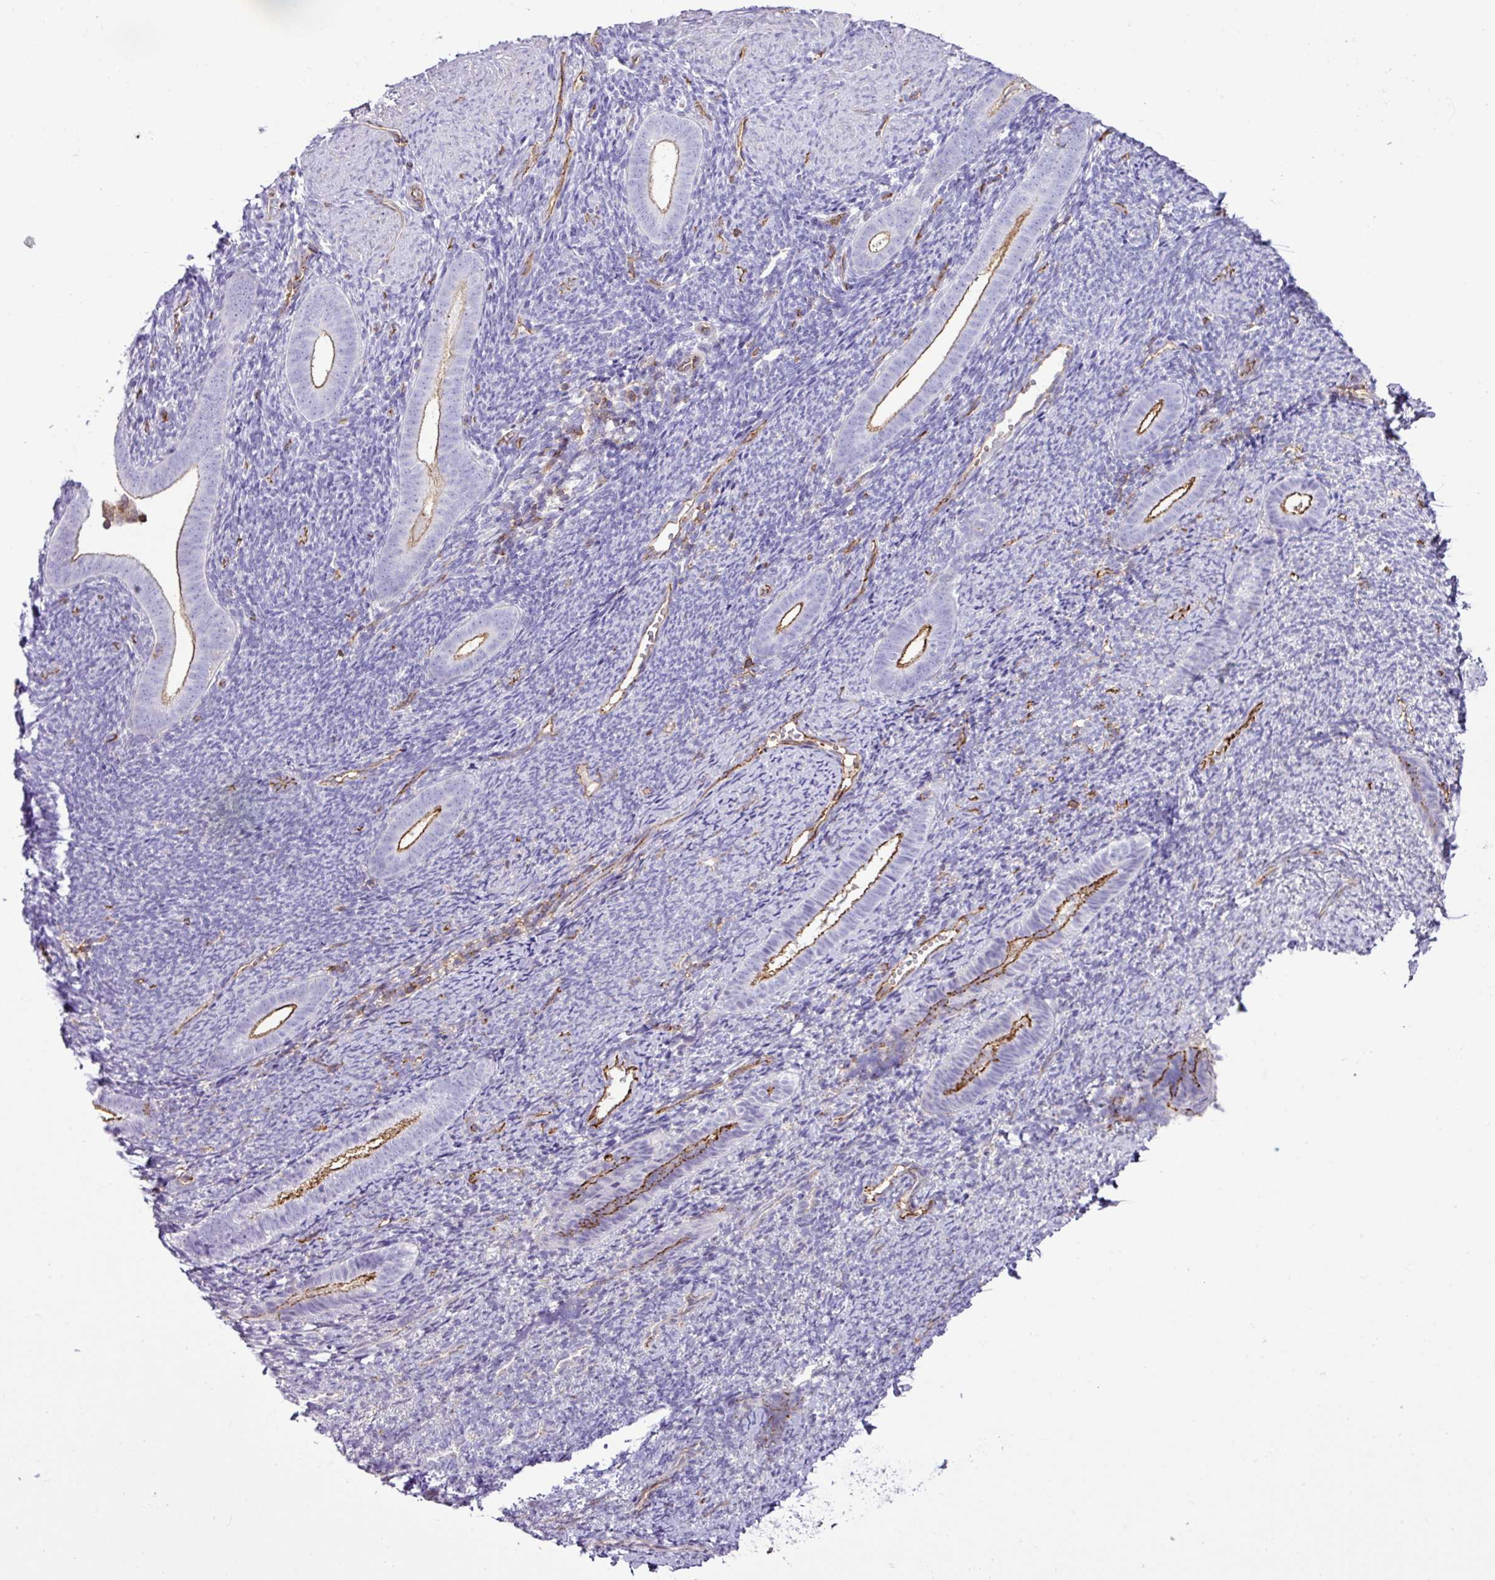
{"staining": {"intensity": "negative", "quantity": "none", "location": "none"}, "tissue": "endometrium", "cell_type": "Cells in endometrial stroma", "image_type": "normal", "snomed": [{"axis": "morphology", "description": "Normal tissue, NOS"}, {"axis": "topography", "description": "Endometrium"}], "caption": "Histopathology image shows no protein positivity in cells in endometrial stroma of normal endometrium.", "gene": "EME2", "patient": {"sex": "female", "age": 39}}